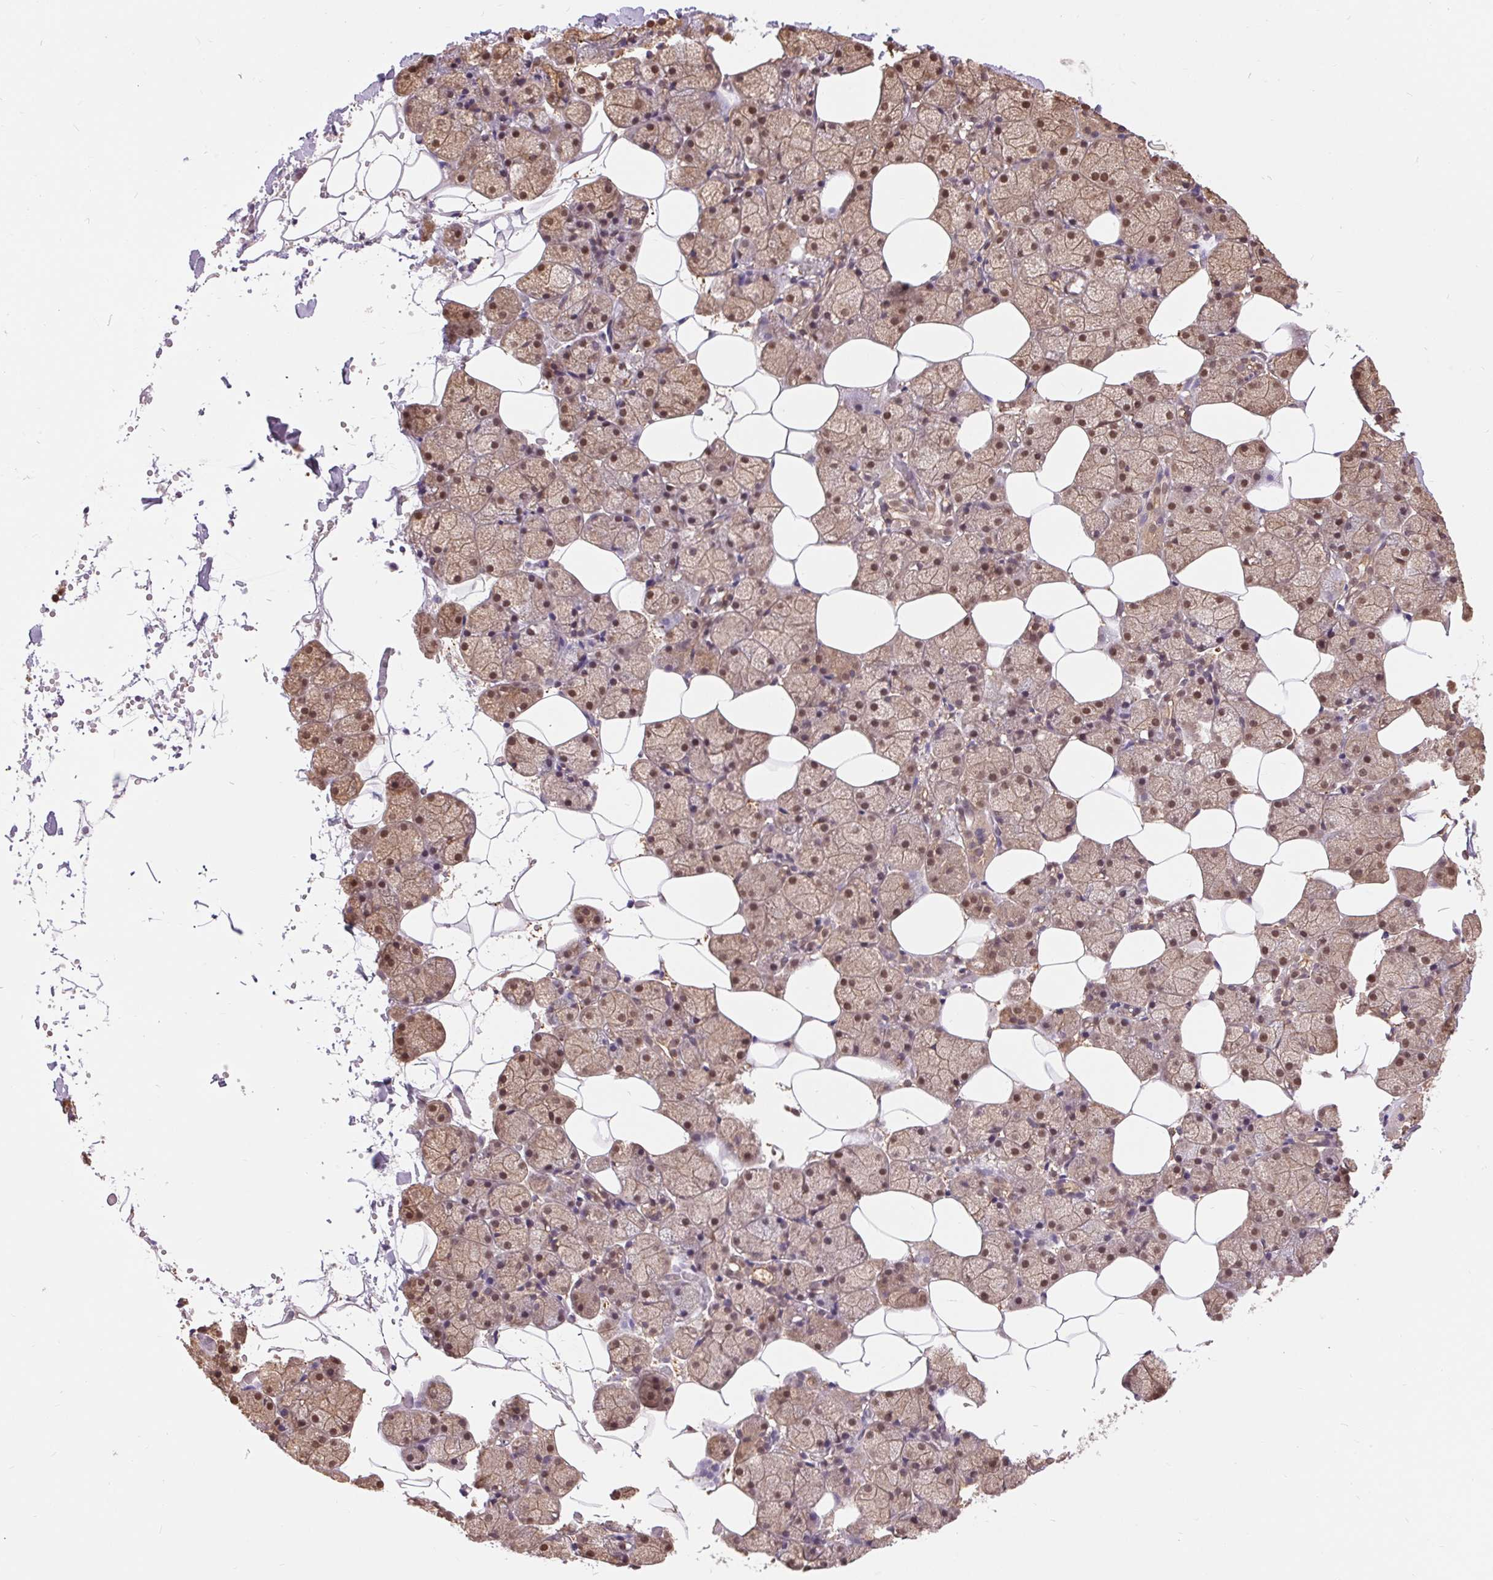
{"staining": {"intensity": "moderate", "quantity": ">75%", "location": "cytoplasmic/membranous,nuclear"}, "tissue": "salivary gland", "cell_type": "Glandular cells", "image_type": "normal", "snomed": [{"axis": "morphology", "description": "Normal tissue, NOS"}, {"axis": "topography", "description": "Salivary gland"}], "caption": "Salivary gland stained for a protein exhibits moderate cytoplasmic/membranous,nuclear positivity in glandular cells. The protein of interest is stained brown, and the nuclei are stained in blue (DAB (3,3'-diaminobenzidine) IHC with brightfield microscopy, high magnification).", "gene": "TMEM273", "patient": {"sex": "male", "age": 38}}